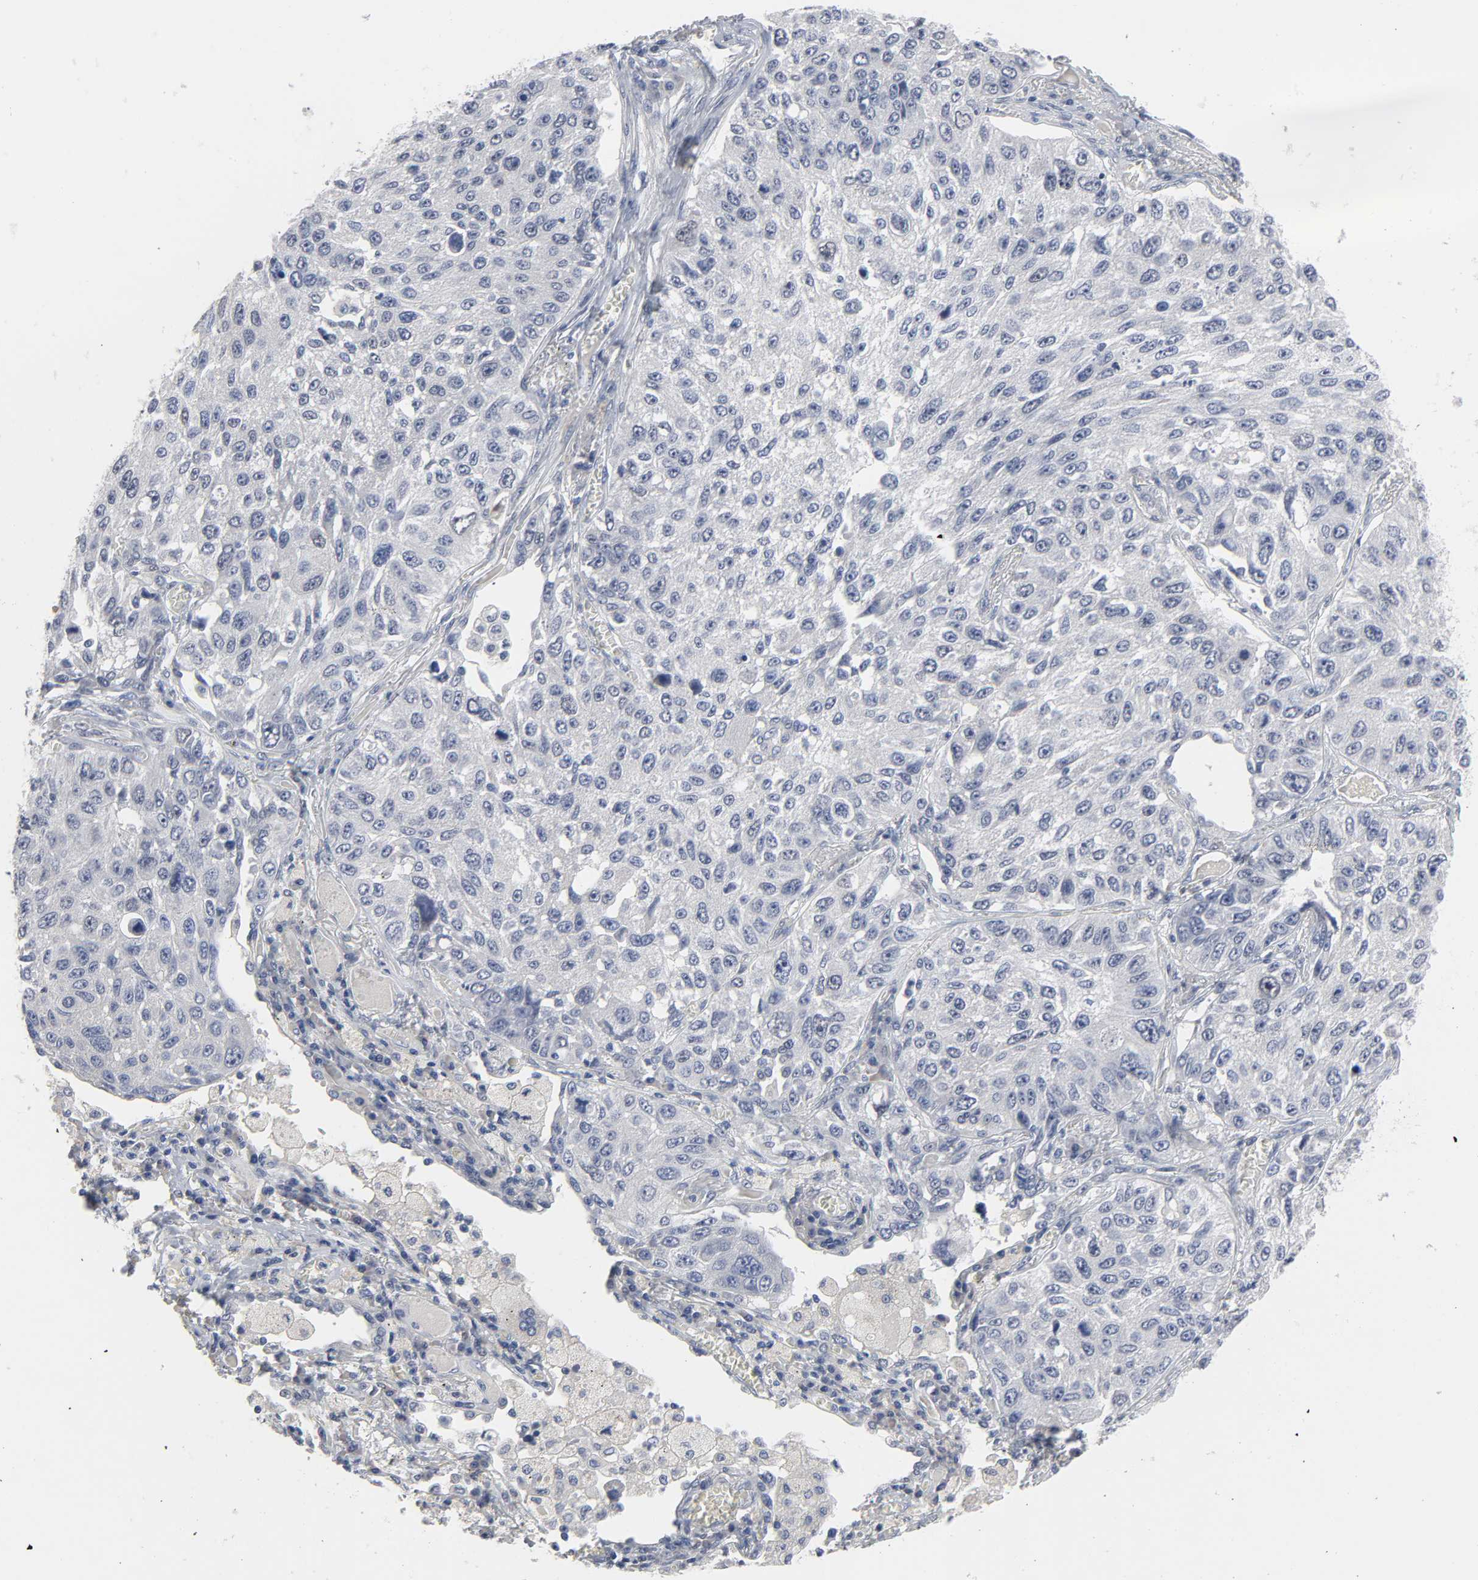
{"staining": {"intensity": "negative", "quantity": "none", "location": "none"}, "tissue": "lung cancer", "cell_type": "Tumor cells", "image_type": "cancer", "snomed": [{"axis": "morphology", "description": "Squamous cell carcinoma, NOS"}, {"axis": "topography", "description": "Lung"}], "caption": "Immunohistochemistry (IHC) photomicrograph of neoplastic tissue: lung cancer (squamous cell carcinoma) stained with DAB exhibits no significant protein expression in tumor cells.", "gene": "SALL2", "patient": {"sex": "male", "age": 71}}